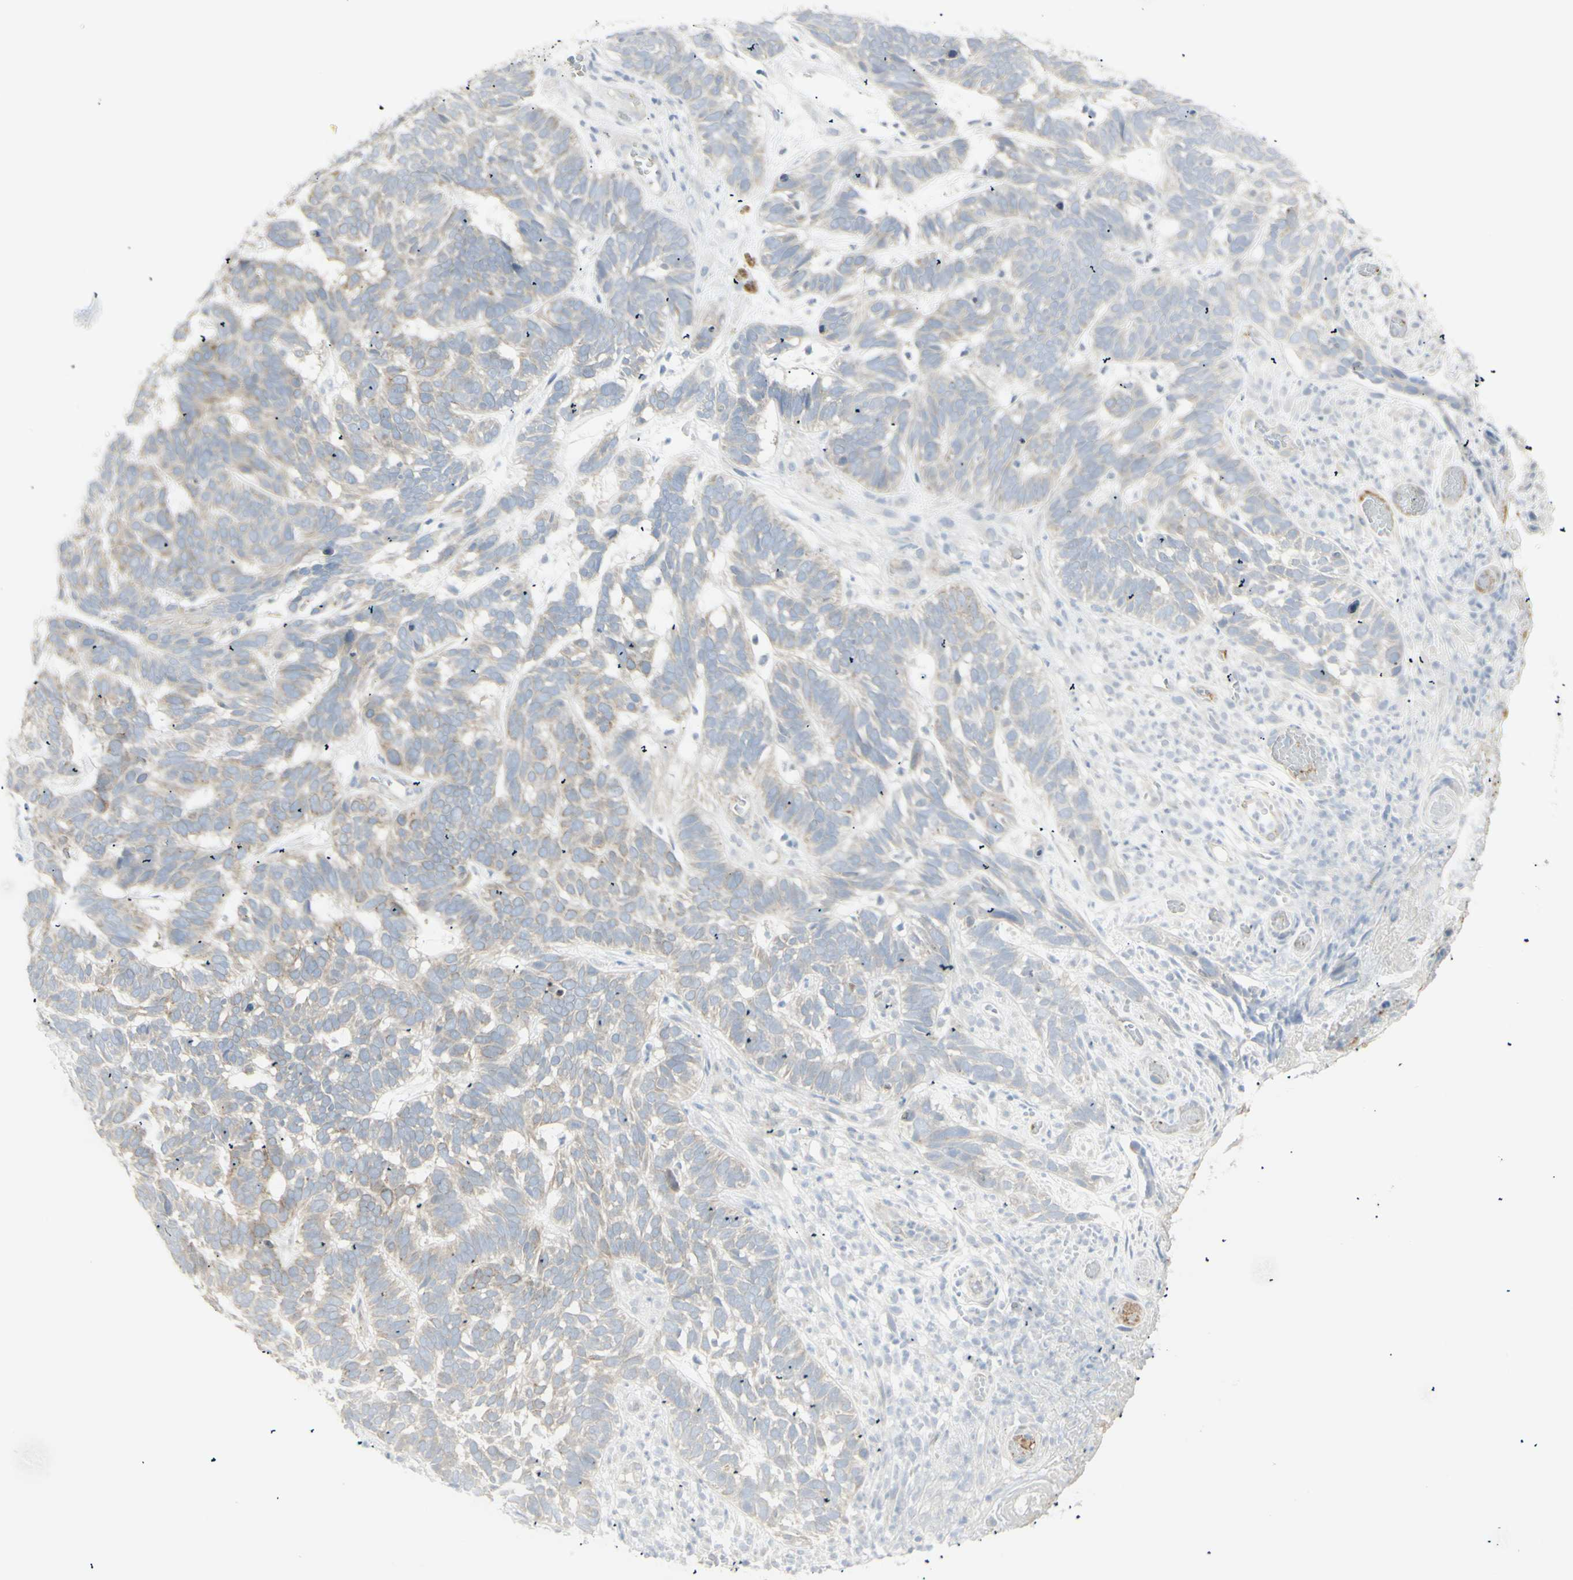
{"staining": {"intensity": "negative", "quantity": "none", "location": "none"}, "tissue": "skin cancer", "cell_type": "Tumor cells", "image_type": "cancer", "snomed": [{"axis": "morphology", "description": "Basal cell carcinoma"}, {"axis": "topography", "description": "Skin"}], "caption": "DAB (3,3'-diaminobenzidine) immunohistochemical staining of human basal cell carcinoma (skin) demonstrates no significant staining in tumor cells. (Immunohistochemistry (ihc), brightfield microscopy, high magnification).", "gene": "NDST4", "patient": {"sex": "male", "age": 87}}